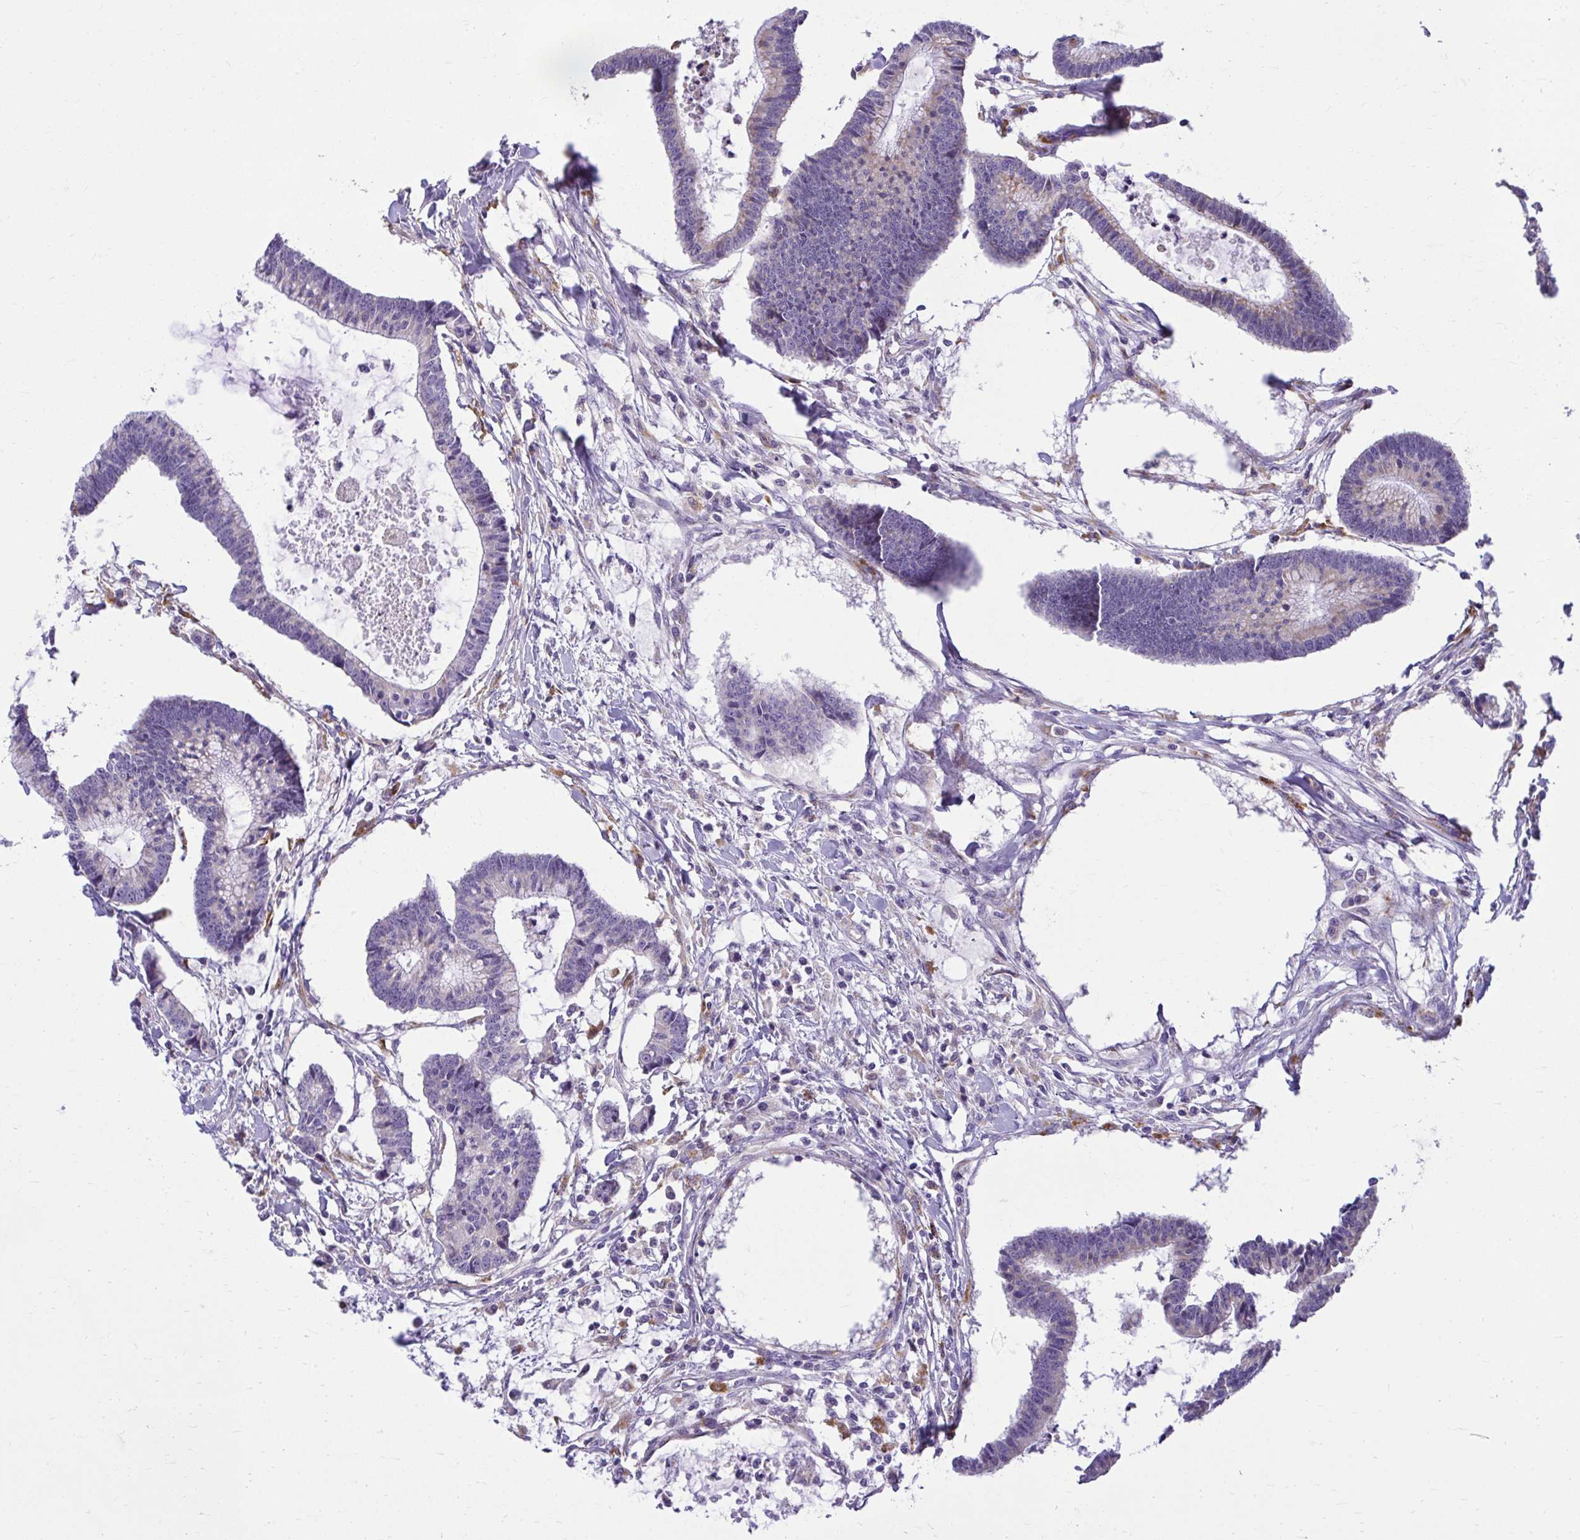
{"staining": {"intensity": "negative", "quantity": "none", "location": "none"}, "tissue": "colorectal cancer", "cell_type": "Tumor cells", "image_type": "cancer", "snomed": [{"axis": "morphology", "description": "Adenocarcinoma, NOS"}, {"axis": "topography", "description": "Colon"}], "caption": "Colorectal adenocarcinoma stained for a protein using IHC exhibits no staining tumor cells.", "gene": "PKN3", "patient": {"sex": "female", "age": 78}}